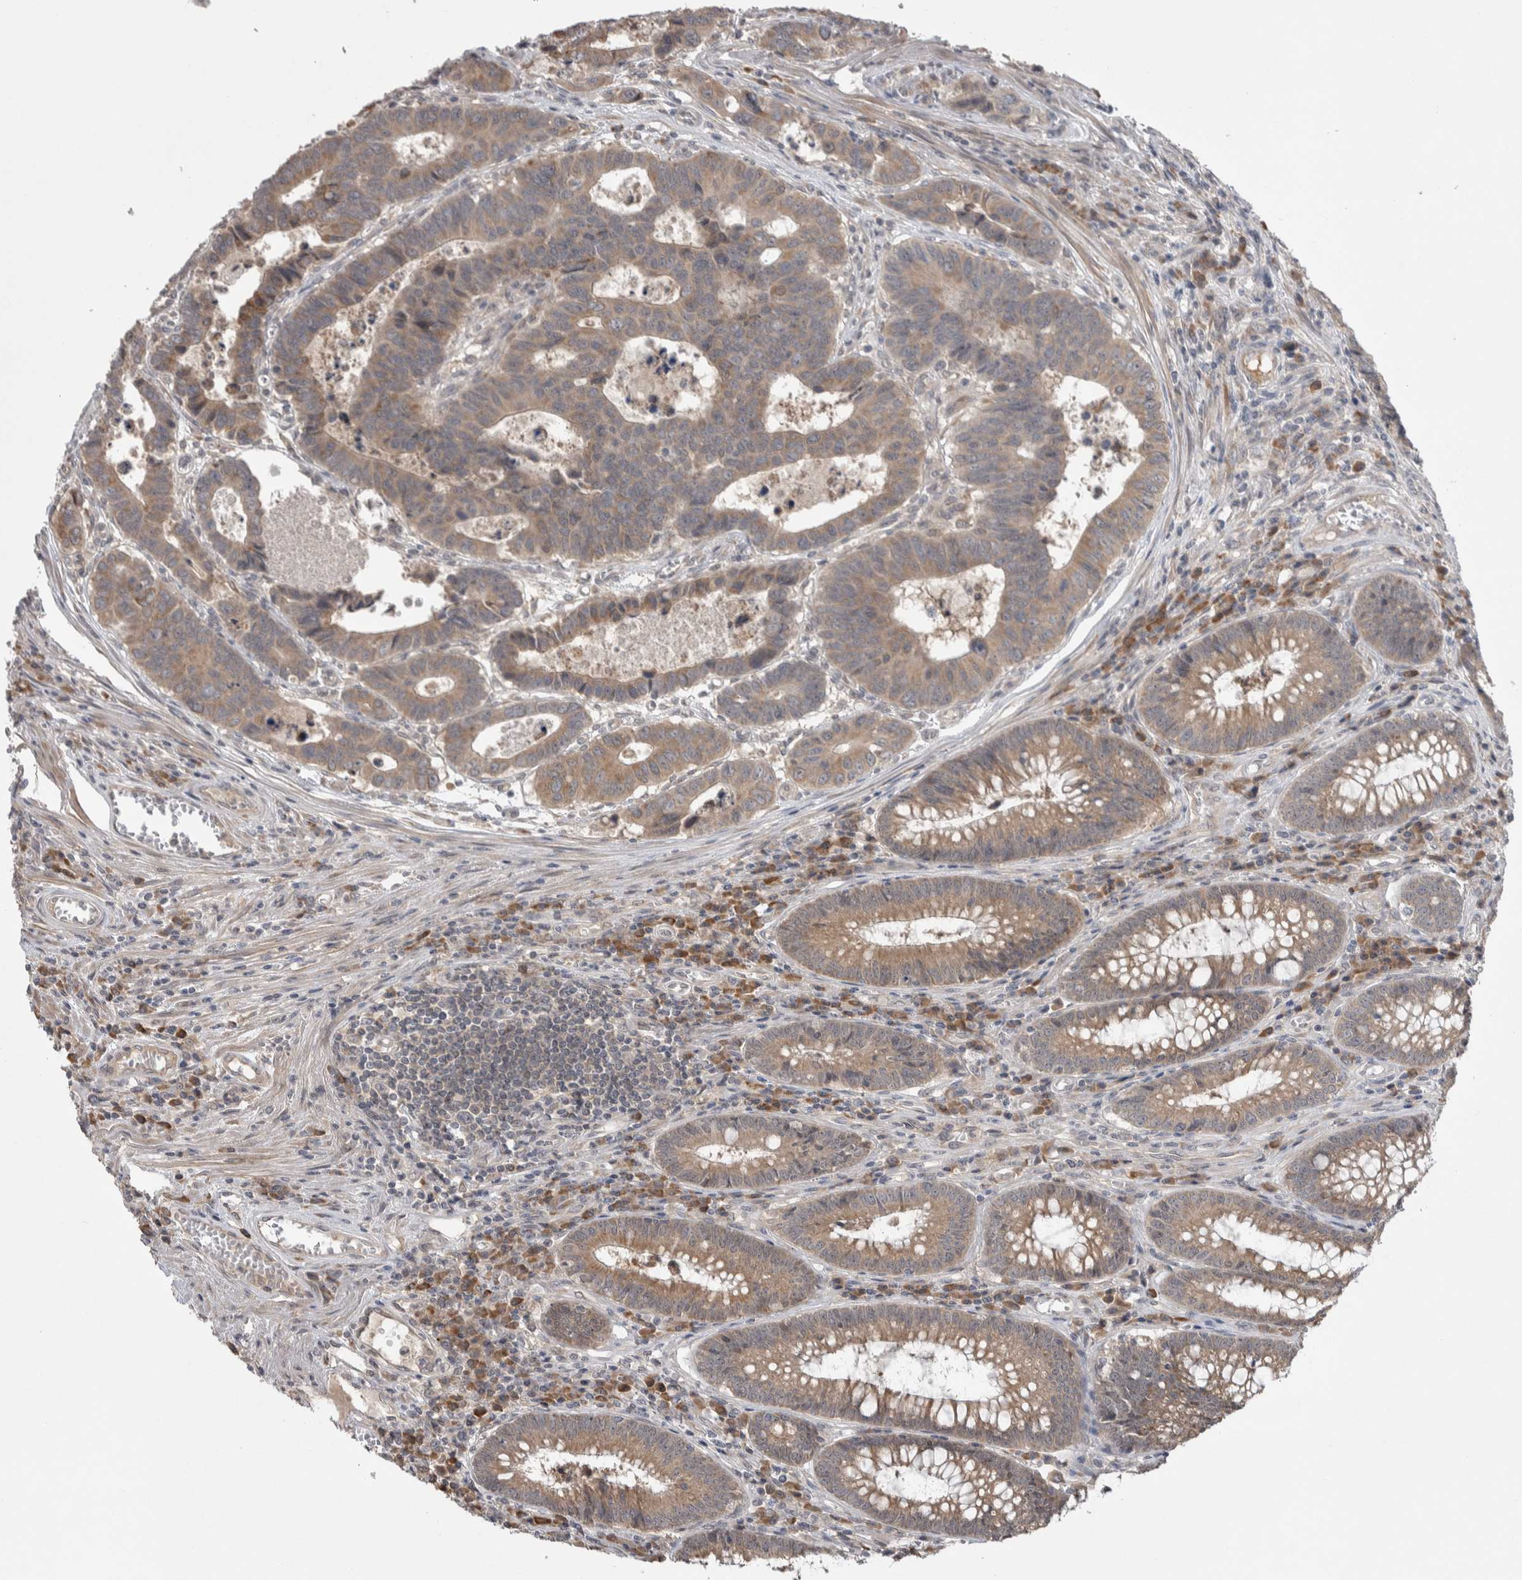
{"staining": {"intensity": "moderate", "quantity": ">75%", "location": "cytoplasmic/membranous"}, "tissue": "colorectal cancer", "cell_type": "Tumor cells", "image_type": "cancer", "snomed": [{"axis": "morphology", "description": "Adenocarcinoma, NOS"}, {"axis": "topography", "description": "Rectum"}], "caption": "This is a histology image of immunohistochemistry staining of colorectal cancer, which shows moderate positivity in the cytoplasmic/membranous of tumor cells.", "gene": "CUL2", "patient": {"sex": "male", "age": 84}}